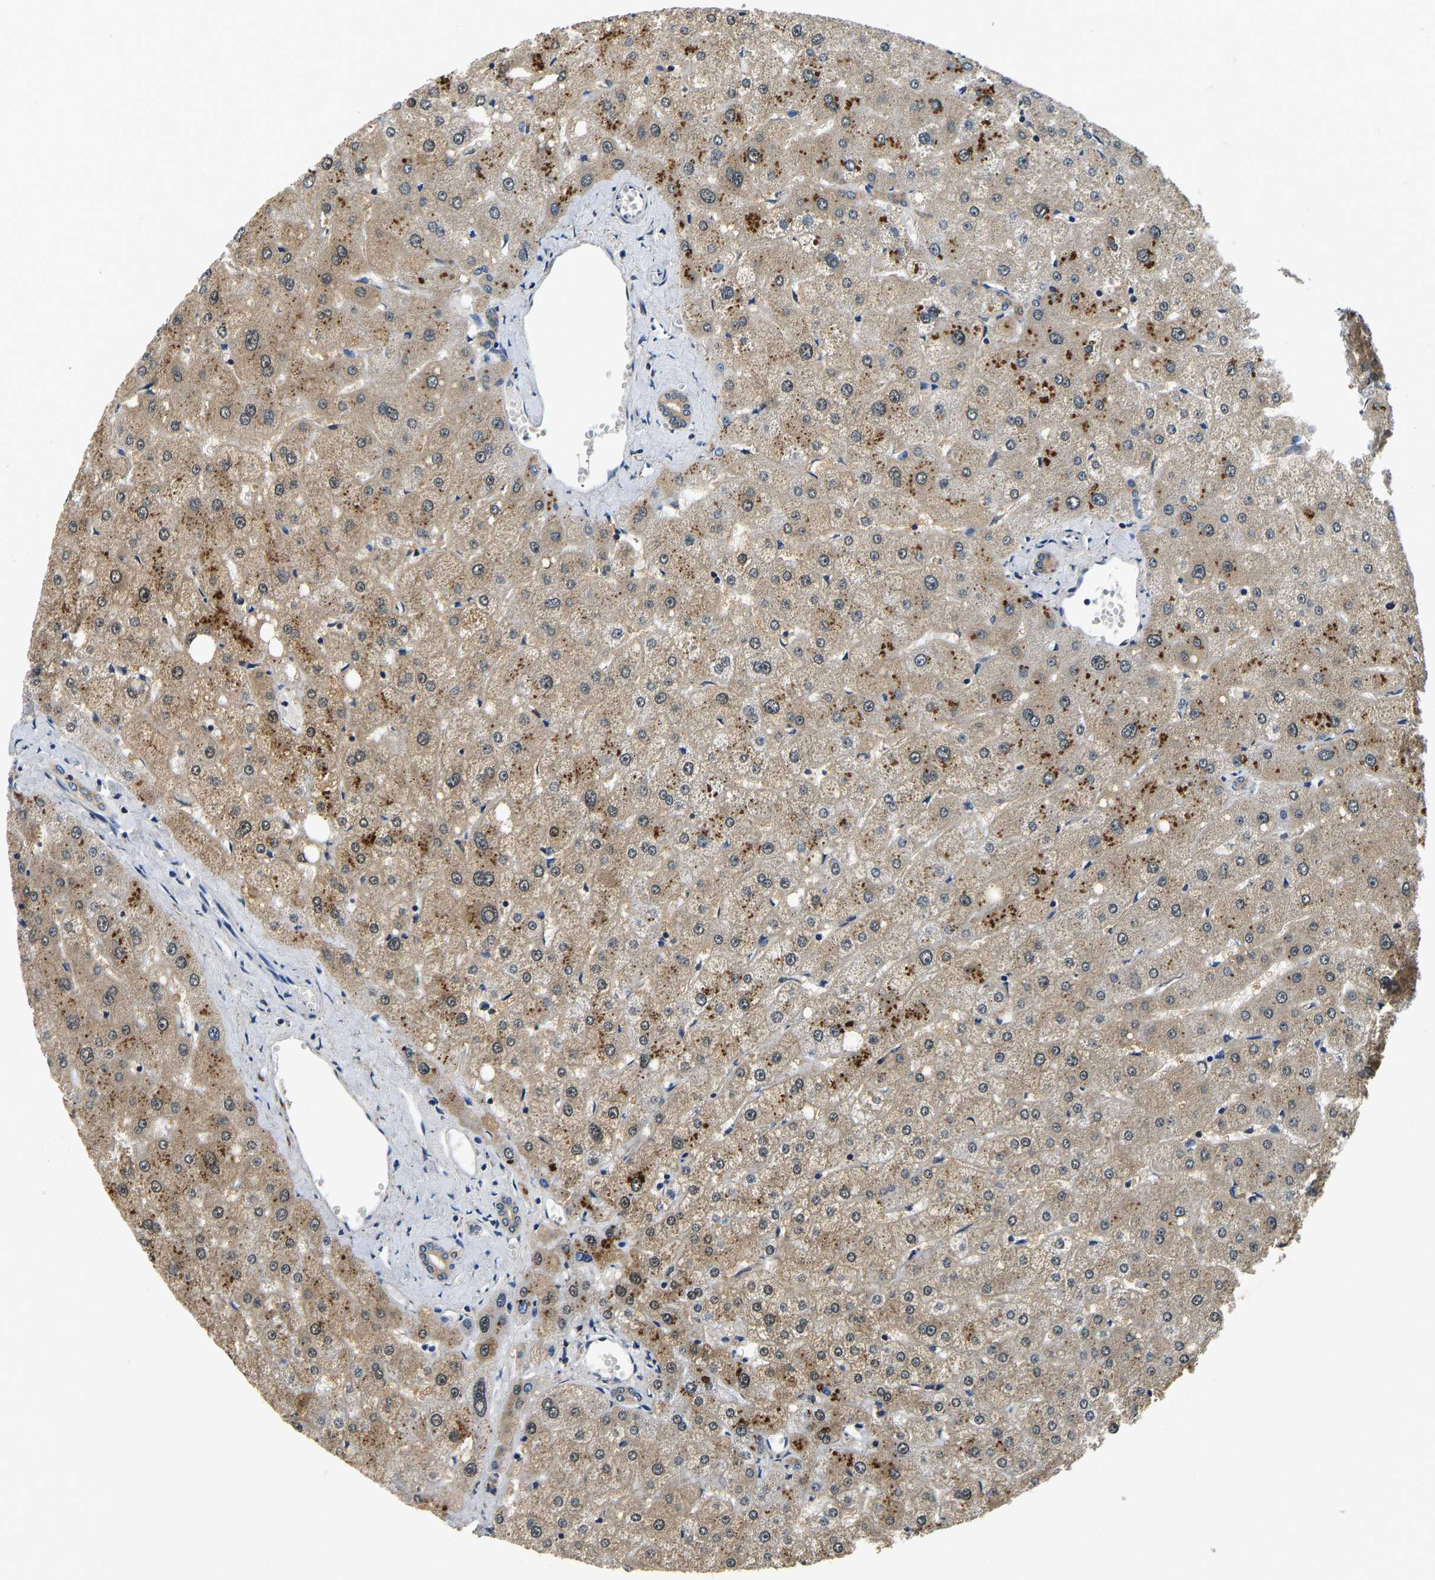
{"staining": {"intensity": "weak", "quantity": ">75%", "location": "cytoplasmic/membranous"}, "tissue": "liver", "cell_type": "Cholangiocytes", "image_type": "normal", "snomed": [{"axis": "morphology", "description": "Normal tissue, NOS"}, {"axis": "topography", "description": "Liver"}], "caption": "Liver stained with a brown dye exhibits weak cytoplasmic/membranous positive staining in about >75% of cholangiocytes.", "gene": "RESF1", "patient": {"sex": "male", "age": 73}}